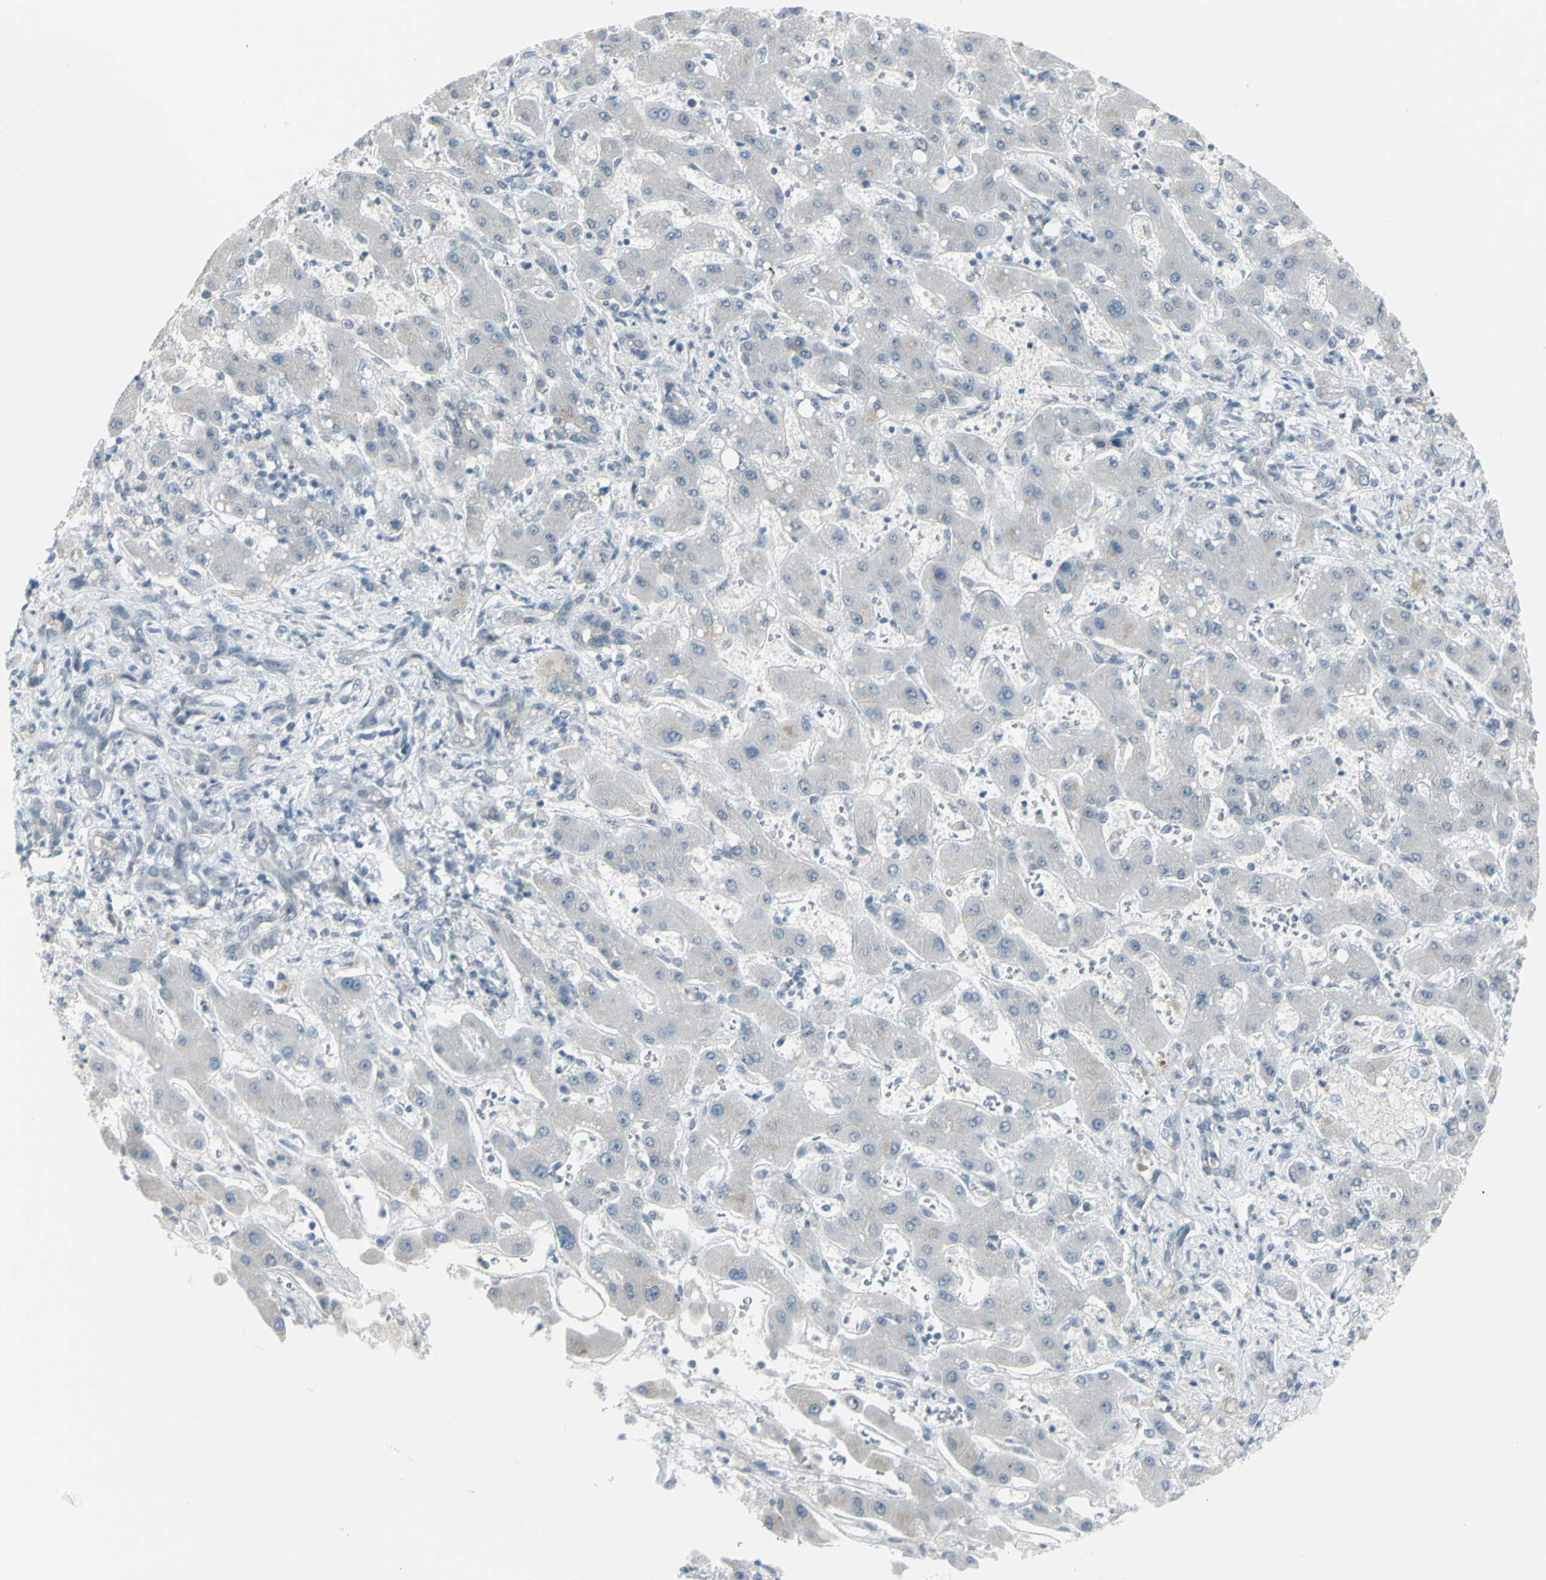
{"staining": {"intensity": "negative", "quantity": "none", "location": "none"}, "tissue": "liver cancer", "cell_type": "Tumor cells", "image_type": "cancer", "snomed": [{"axis": "morphology", "description": "Cholangiocarcinoma"}, {"axis": "topography", "description": "Liver"}], "caption": "Liver cancer was stained to show a protein in brown. There is no significant expression in tumor cells.", "gene": "RAB3A", "patient": {"sex": "male", "age": 50}}